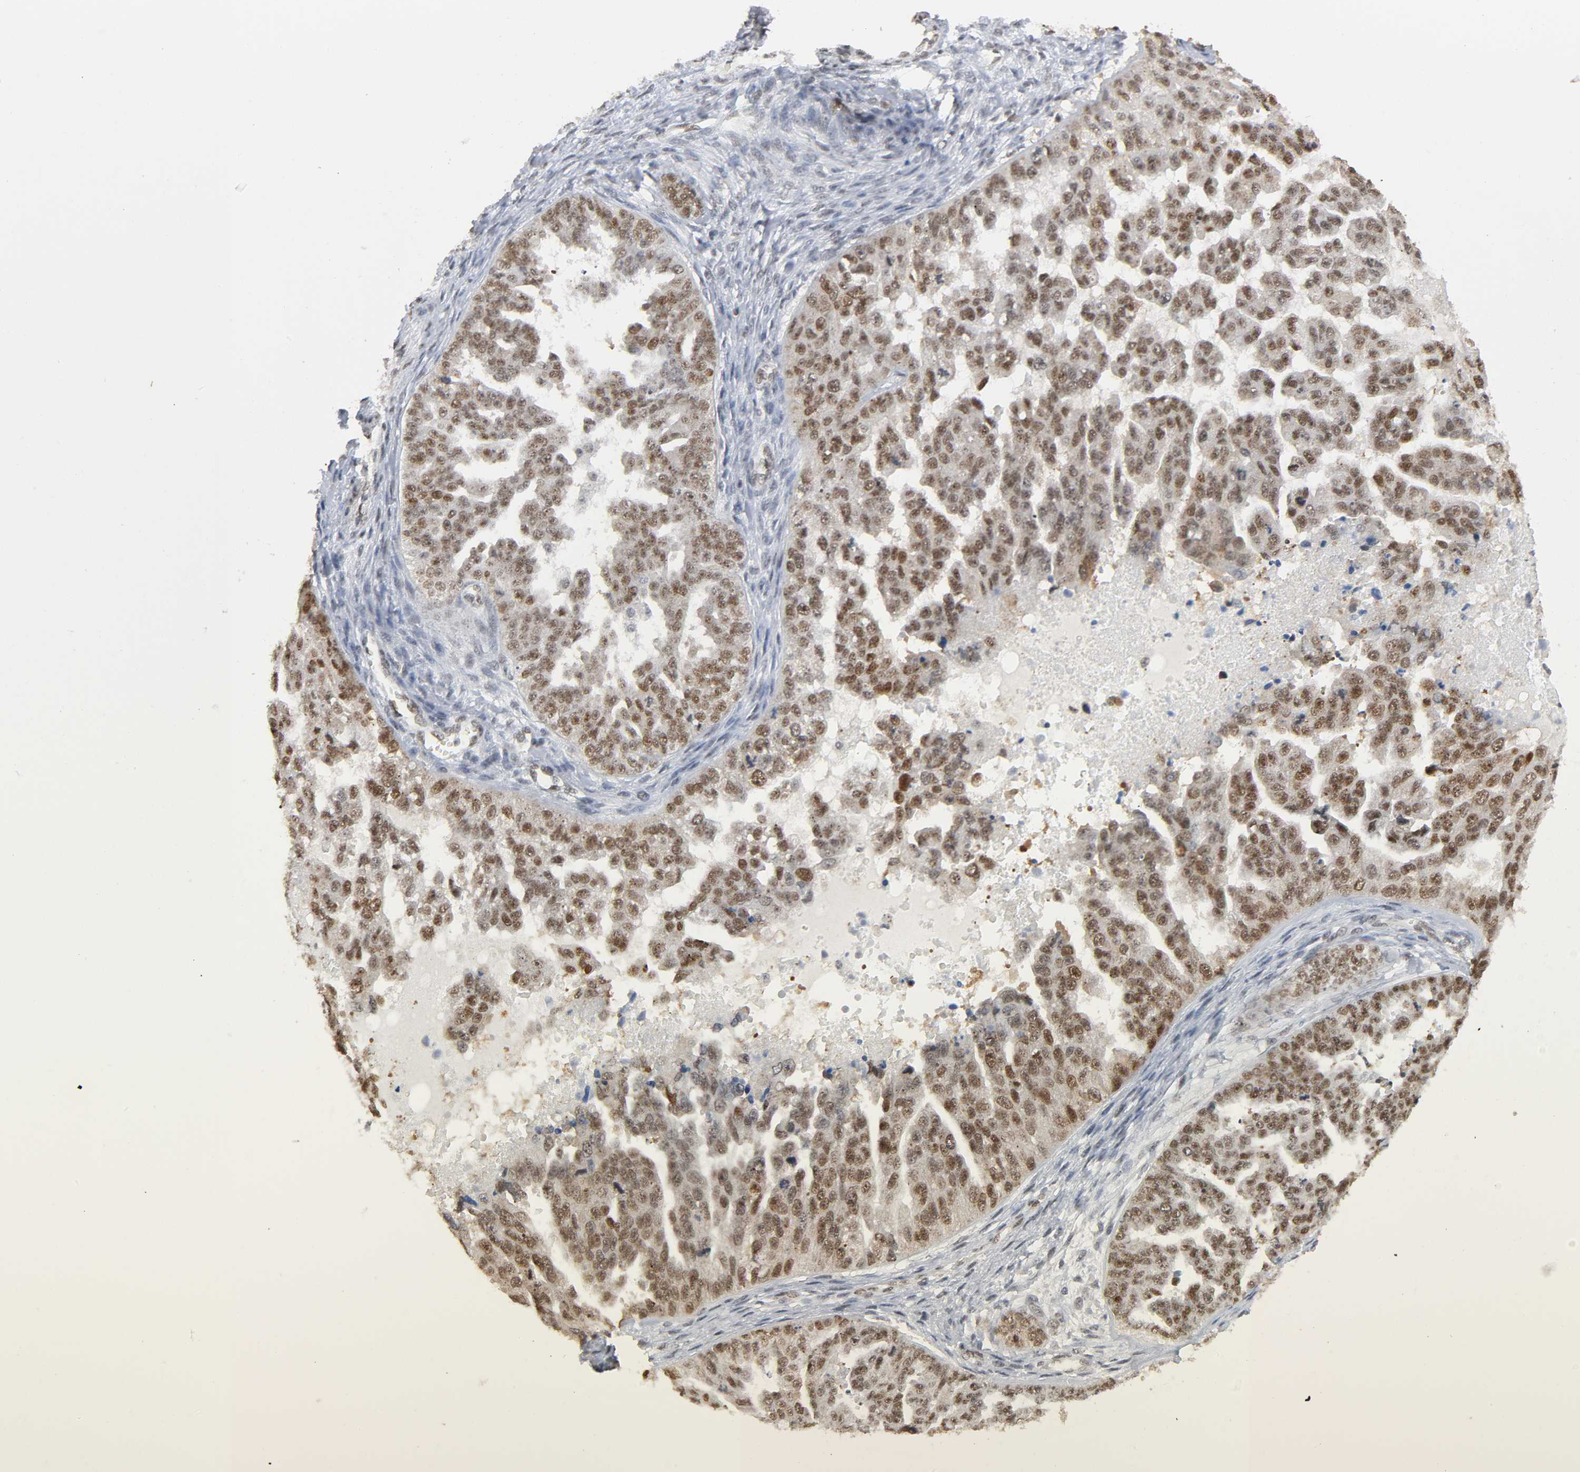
{"staining": {"intensity": "moderate", "quantity": ">75%", "location": "nuclear"}, "tissue": "ovarian cancer", "cell_type": "Tumor cells", "image_type": "cancer", "snomed": [{"axis": "morphology", "description": "Cystadenocarcinoma, serous, NOS"}, {"axis": "topography", "description": "Ovary"}], "caption": "DAB (3,3'-diaminobenzidine) immunohistochemical staining of human ovarian cancer exhibits moderate nuclear protein positivity in about >75% of tumor cells.", "gene": "SUMO1", "patient": {"sex": "female", "age": 58}}